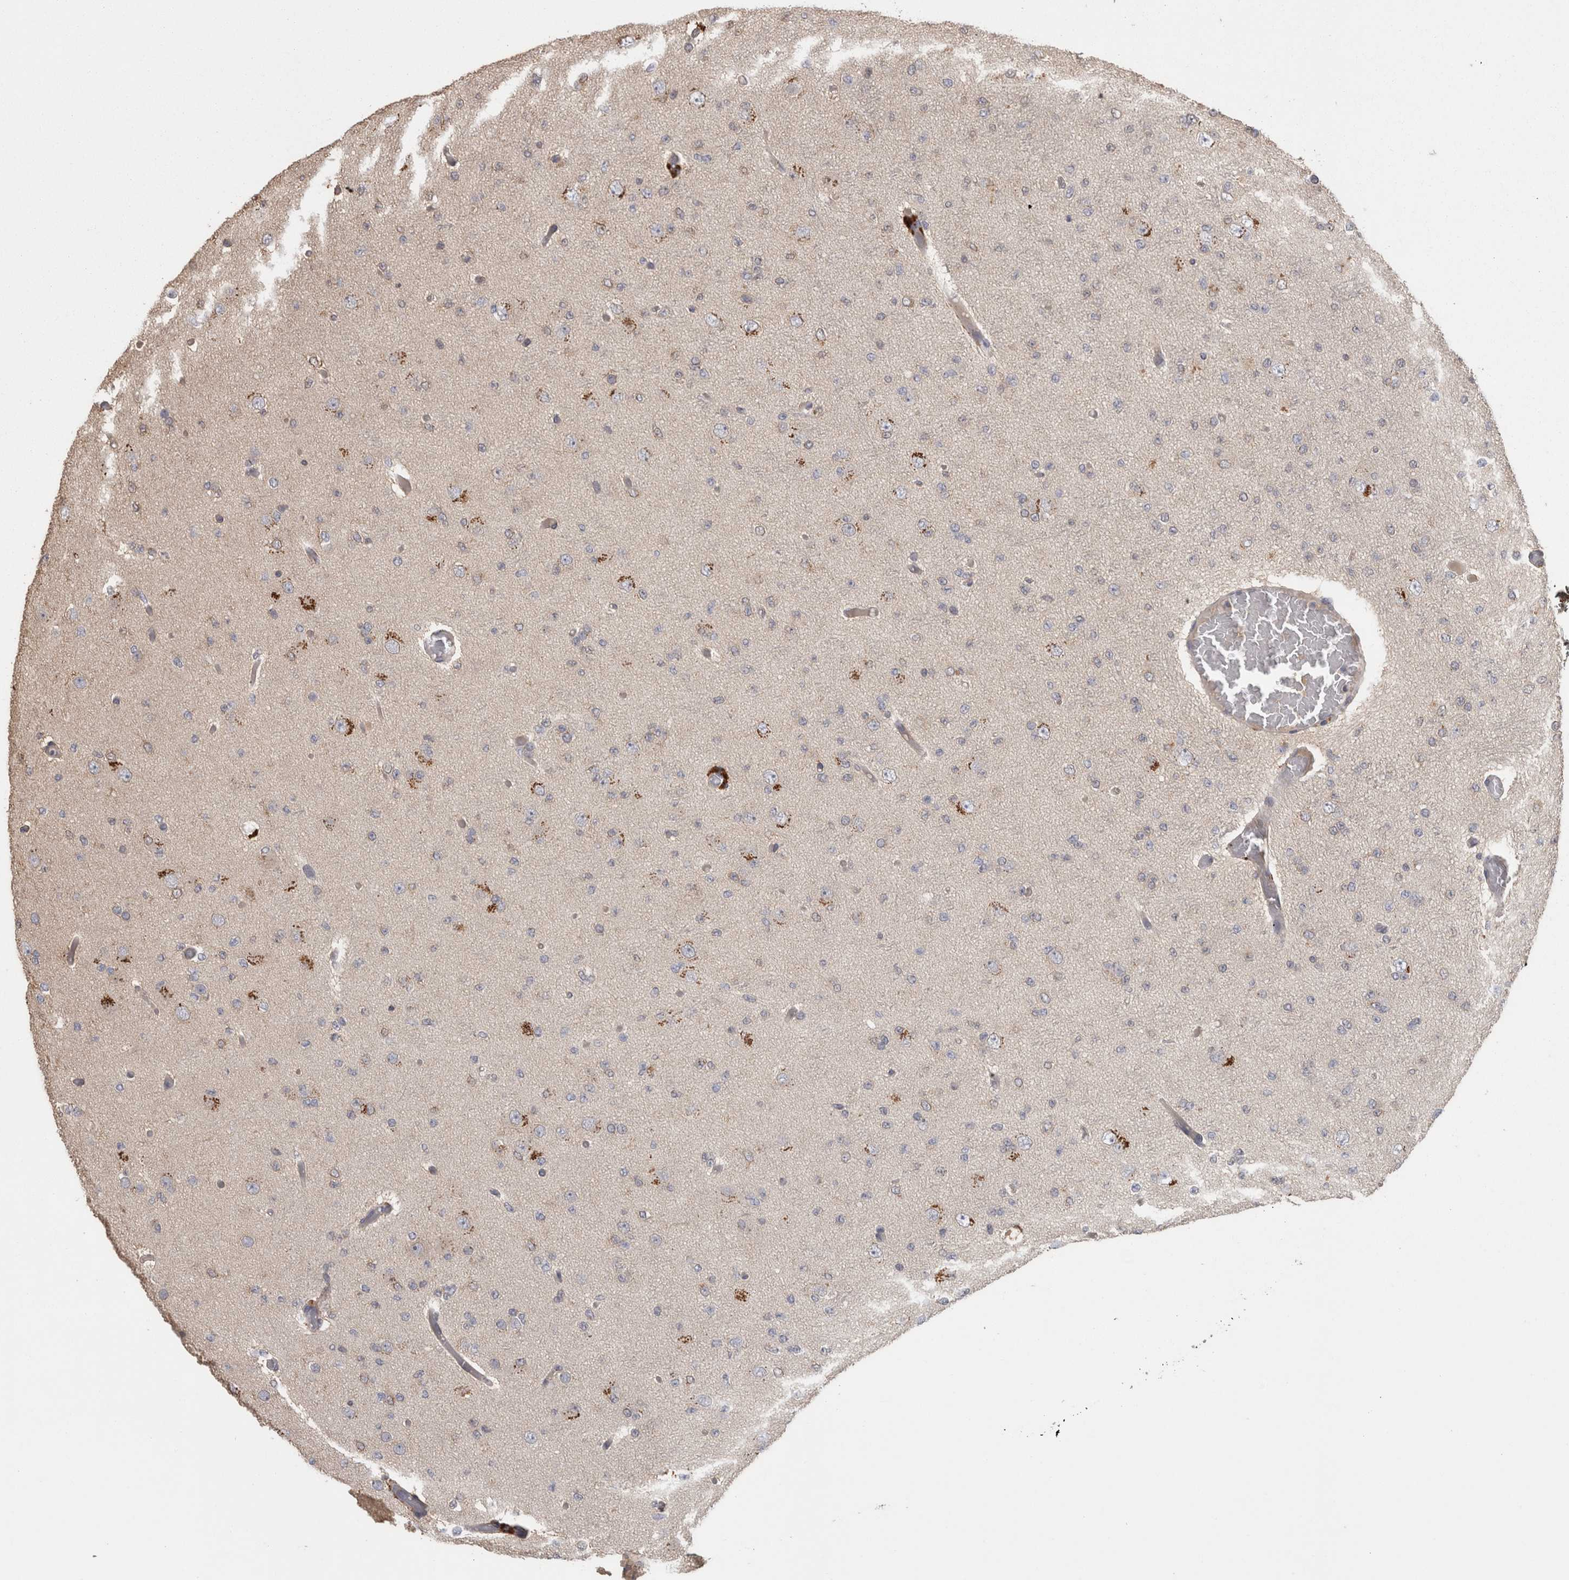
{"staining": {"intensity": "negative", "quantity": "none", "location": "none"}, "tissue": "glioma", "cell_type": "Tumor cells", "image_type": "cancer", "snomed": [{"axis": "morphology", "description": "Glioma, malignant, Low grade"}, {"axis": "topography", "description": "Brain"}], "caption": "The IHC image has no significant staining in tumor cells of glioma tissue. Nuclei are stained in blue.", "gene": "PCM1", "patient": {"sex": "female", "age": 22}}